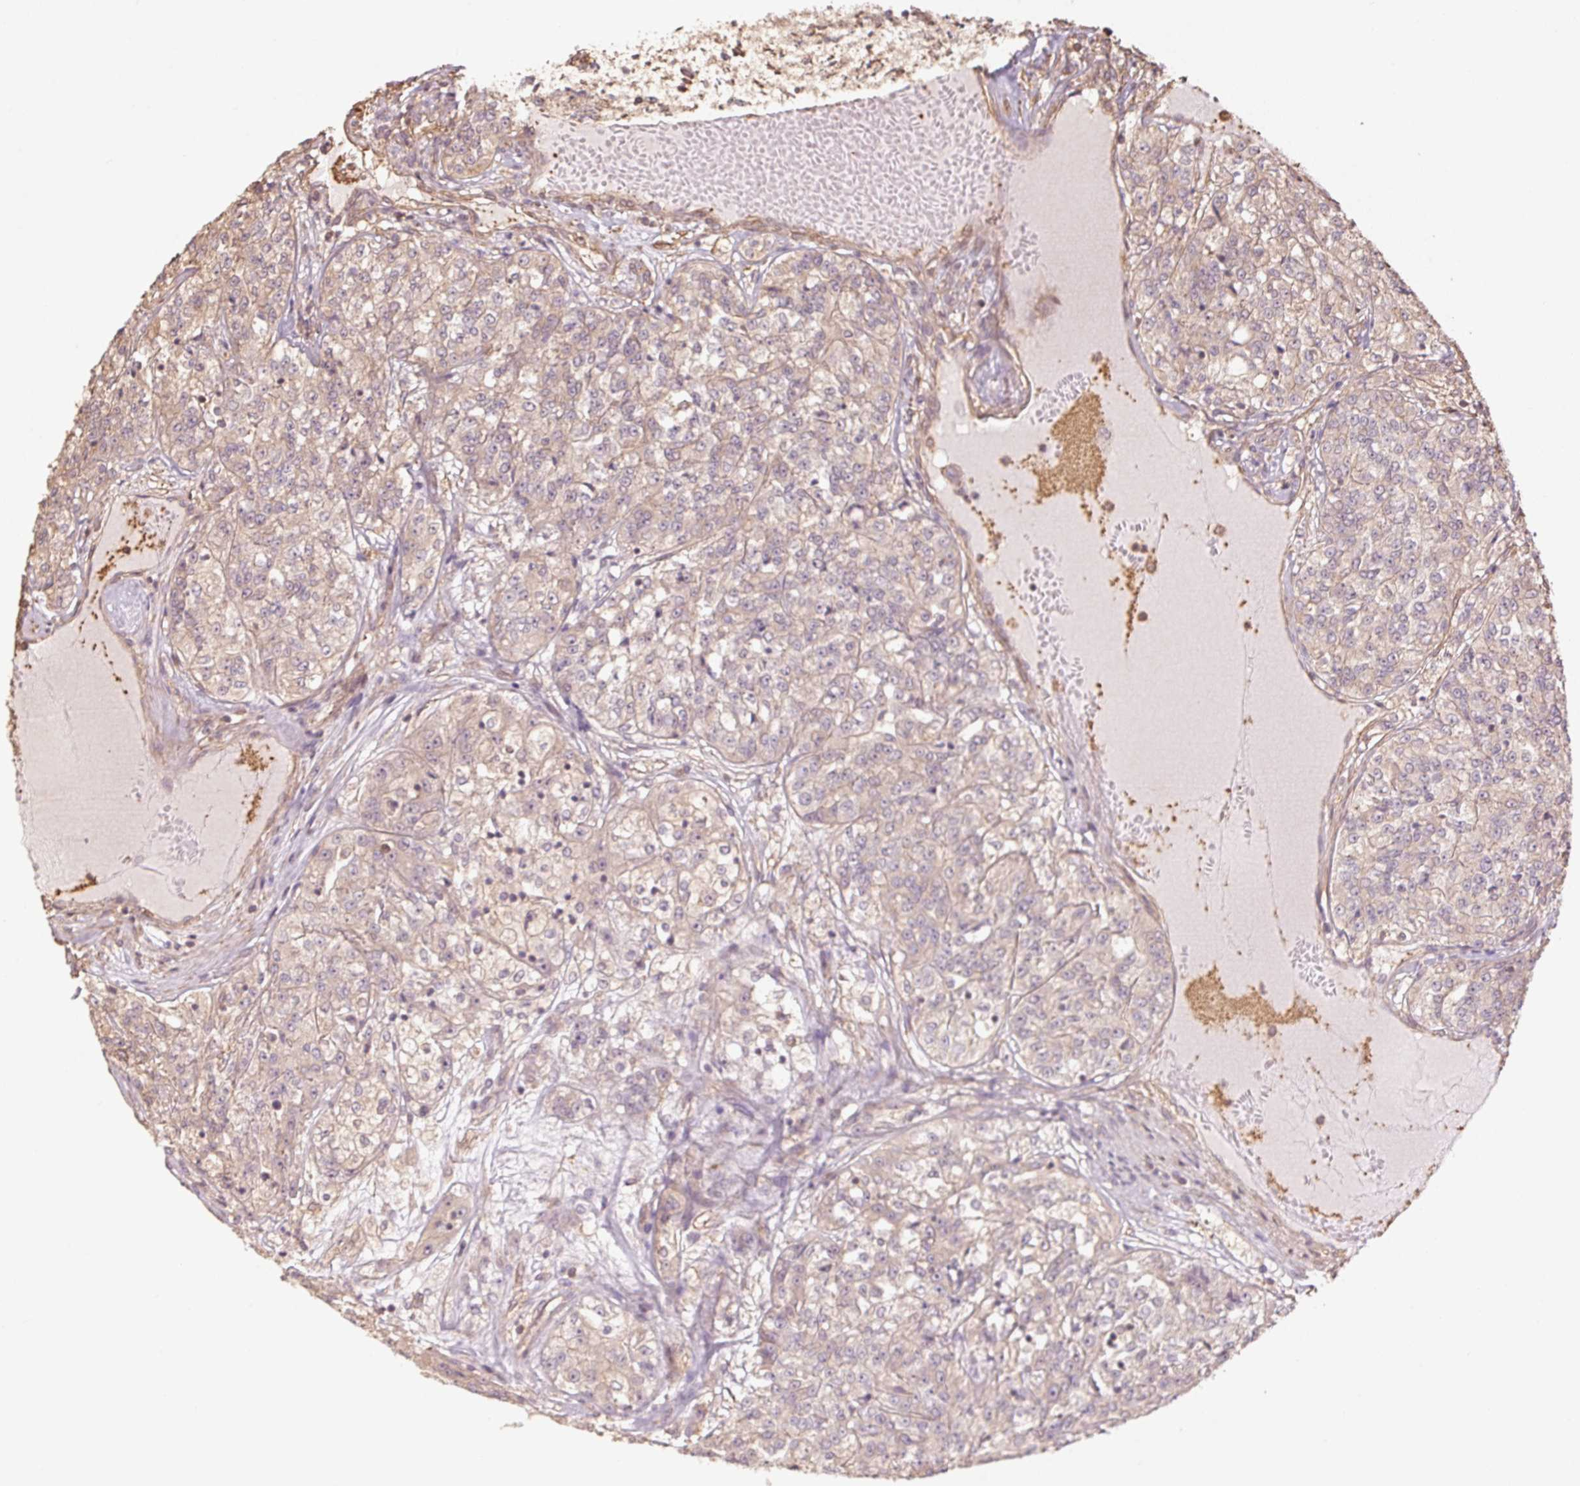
{"staining": {"intensity": "weak", "quantity": ">75%", "location": "cytoplasmic/membranous"}, "tissue": "renal cancer", "cell_type": "Tumor cells", "image_type": "cancer", "snomed": [{"axis": "morphology", "description": "Adenocarcinoma, NOS"}, {"axis": "topography", "description": "Kidney"}], "caption": "Immunohistochemistry staining of renal cancer (adenocarcinoma), which displays low levels of weak cytoplasmic/membranous positivity in about >75% of tumor cells indicating weak cytoplasmic/membranous protein staining. The staining was performed using DAB (3,3'-diaminobenzidine) (brown) for protein detection and nuclei were counterstained in hematoxylin (blue).", "gene": "QDPR", "patient": {"sex": "female", "age": 63}}